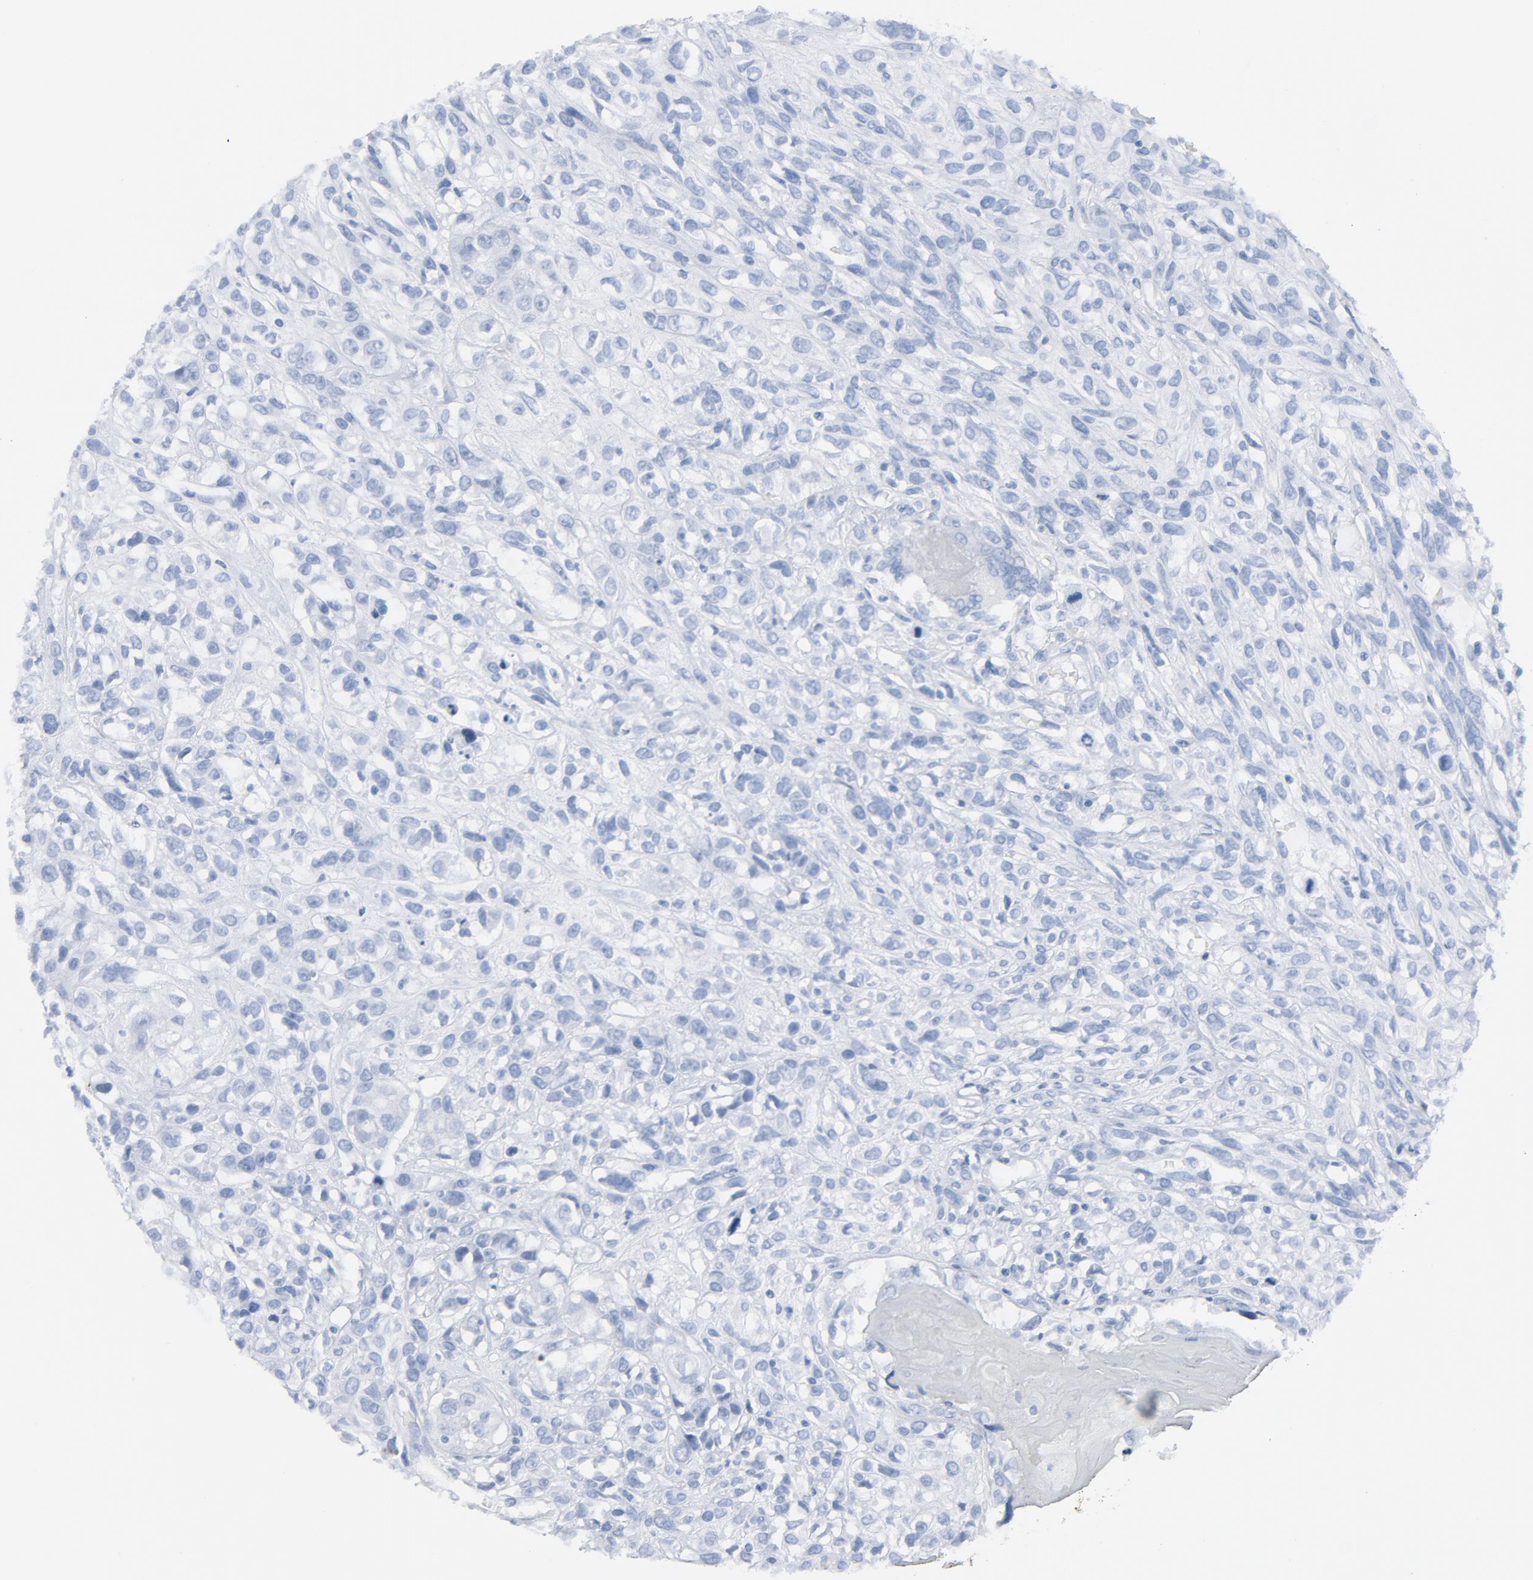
{"staining": {"intensity": "negative", "quantity": "none", "location": "none"}, "tissue": "head and neck cancer", "cell_type": "Tumor cells", "image_type": "cancer", "snomed": [{"axis": "morphology", "description": "Necrosis, NOS"}, {"axis": "morphology", "description": "Neoplasm, malignant, NOS"}, {"axis": "topography", "description": "Salivary gland"}, {"axis": "topography", "description": "Head-Neck"}], "caption": "Image shows no significant protein staining in tumor cells of head and neck cancer. (DAB immunohistochemistry visualized using brightfield microscopy, high magnification).", "gene": "C14orf119", "patient": {"sex": "male", "age": 43}}